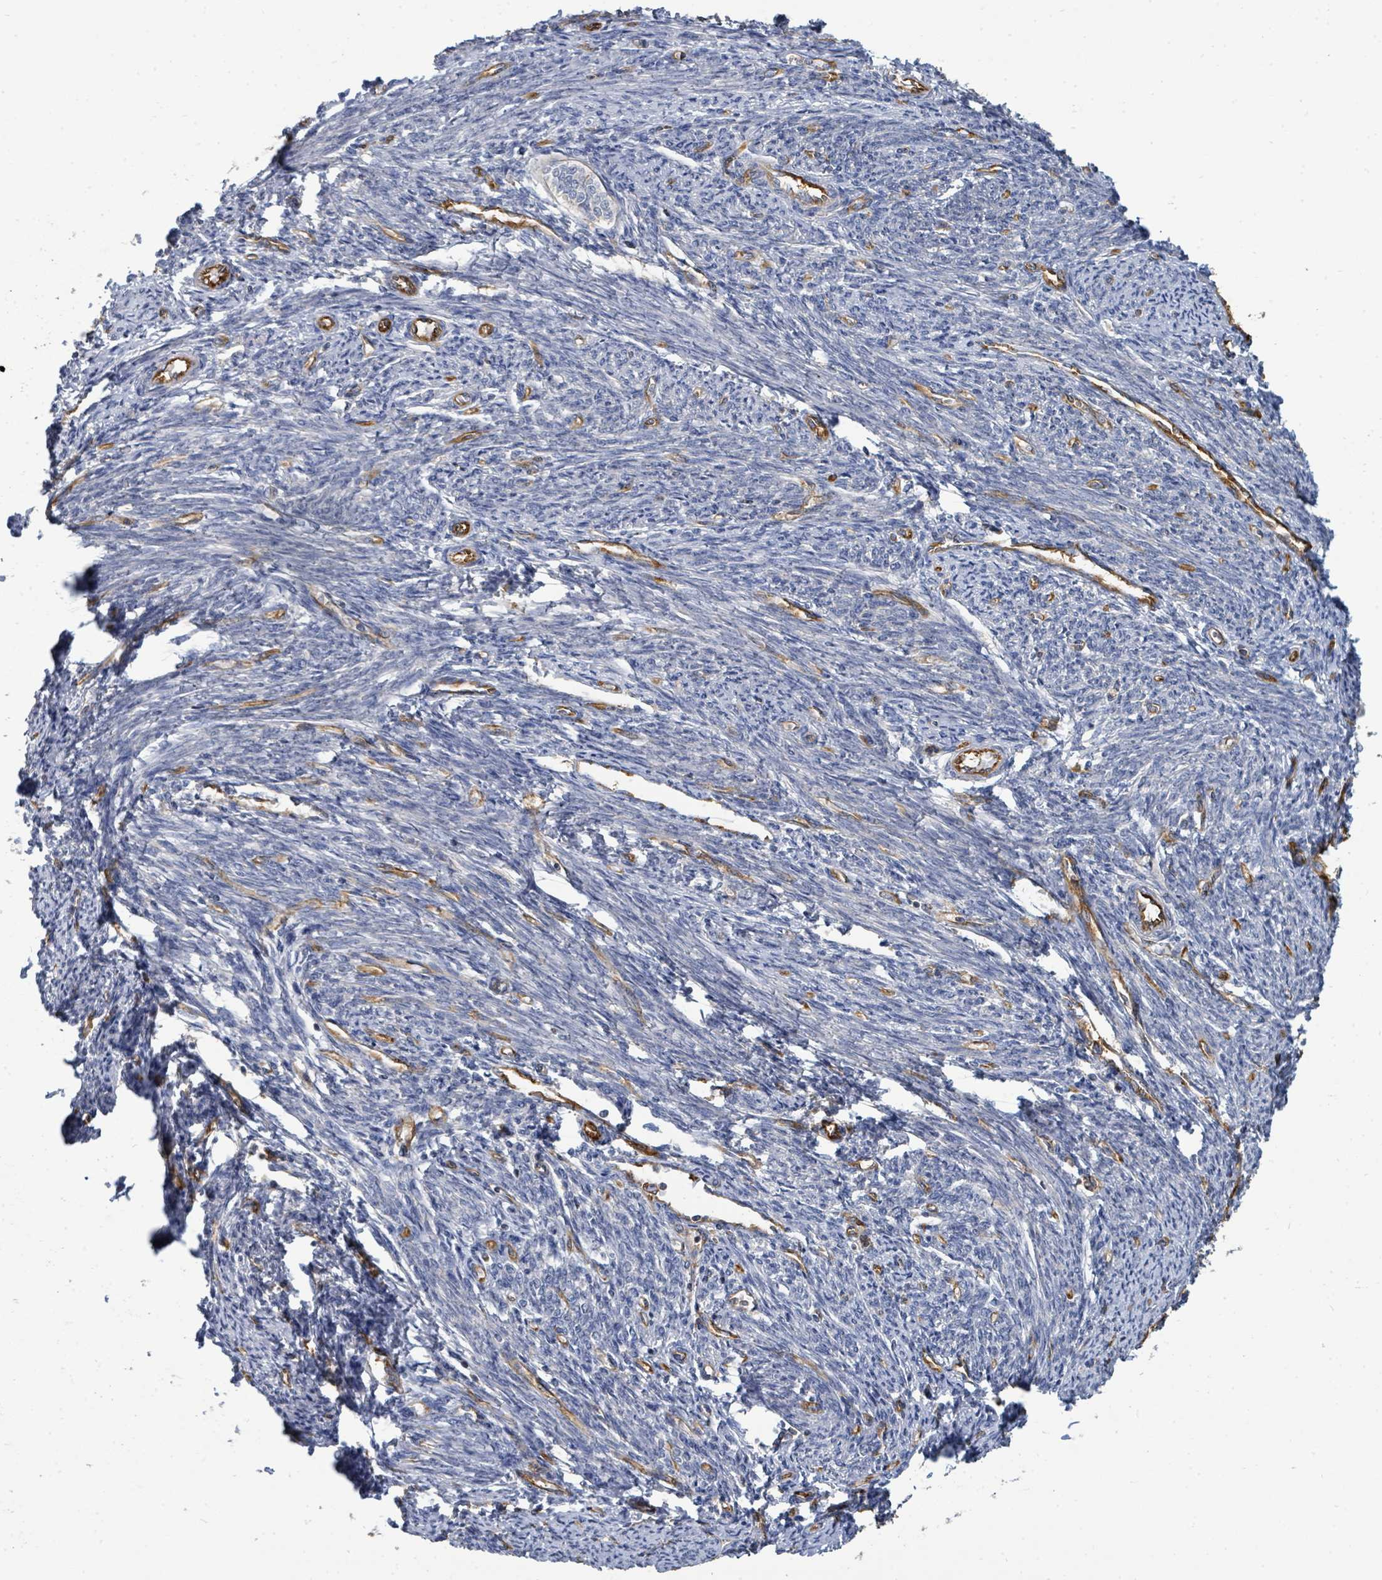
{"staining": {"intensity": "negative", "quantity": "none", "location": "none"}, "tissue": "smooth muscle", "cell_type": "Smooth muscle cells", "image_type": "normal", "snomed": [{"axis": "morphology", "description": "Normal tissue, NOS"}, {"axis": "topography", "description": "Smooth muscle"}, {"axis": "topography", "description": "Uterus"}], "caption": "Human smooth muscle stained for a protein using IHC reveals no staining in smooth muscle cells.", "gene": "BOLA2B", "patient": {"sex": "female", "age": 59}}